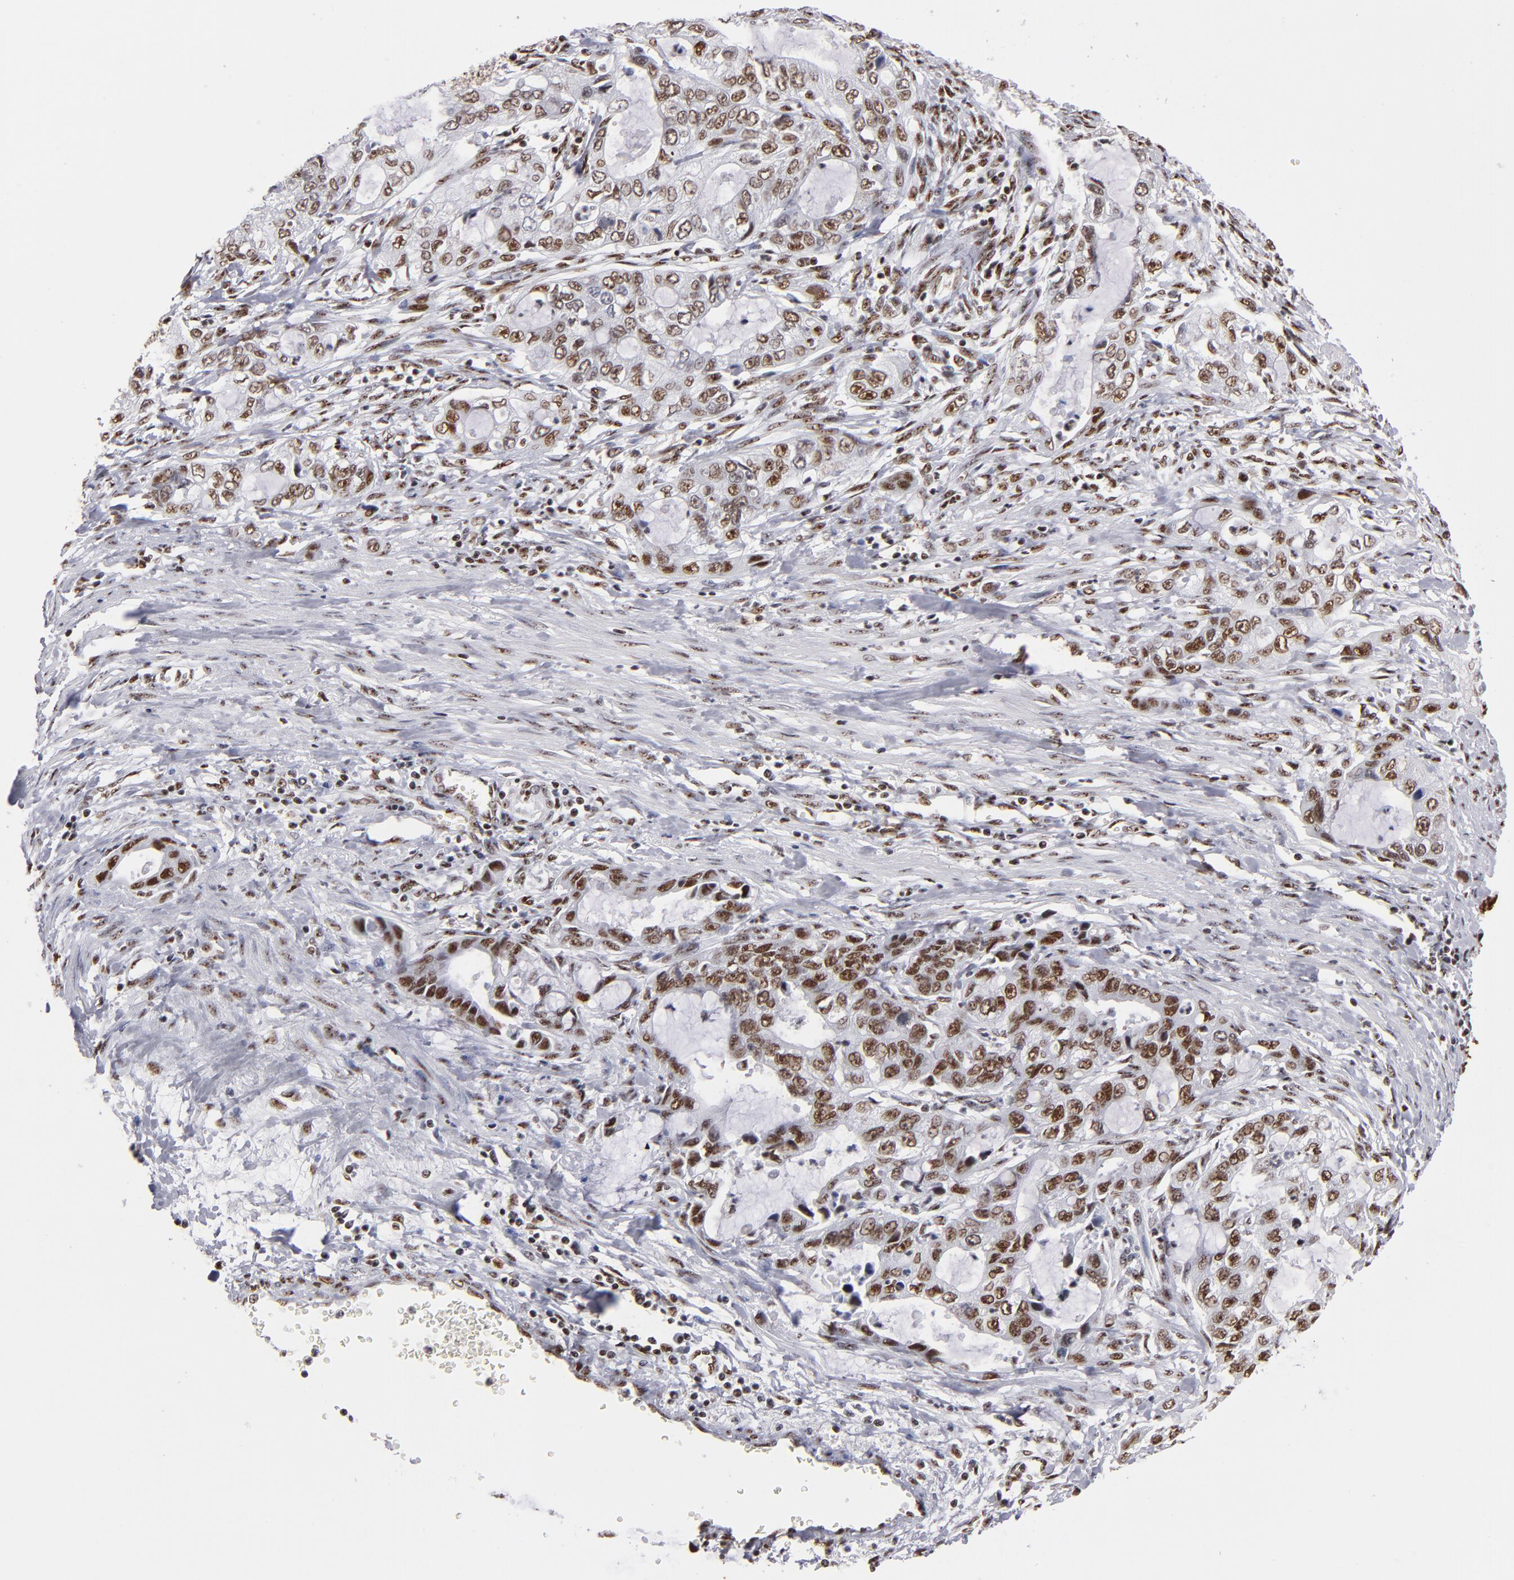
{"staining": {"intensity": "weak", "quantity": "25%-75%", "location": "nuclear"}, "tissue": "stomach cancer", "cell_type": "Tumor cells", "image_type": "cancer", "snomed": [{"axis": "morphology", "description": "Adenocarcinoma, NOS"}, {"axis": "topography", "description": "Stomach, upper"}], "caption": "Stomach adenocarcinoma stained with DAB (3,3'-diaminobenzidine) IHC shows low levels of weak nuclear positivity in approximately 25%-75% of tumor cells.", "gene": "MRE11", "patient": {"sex": "female", "age": 52}}